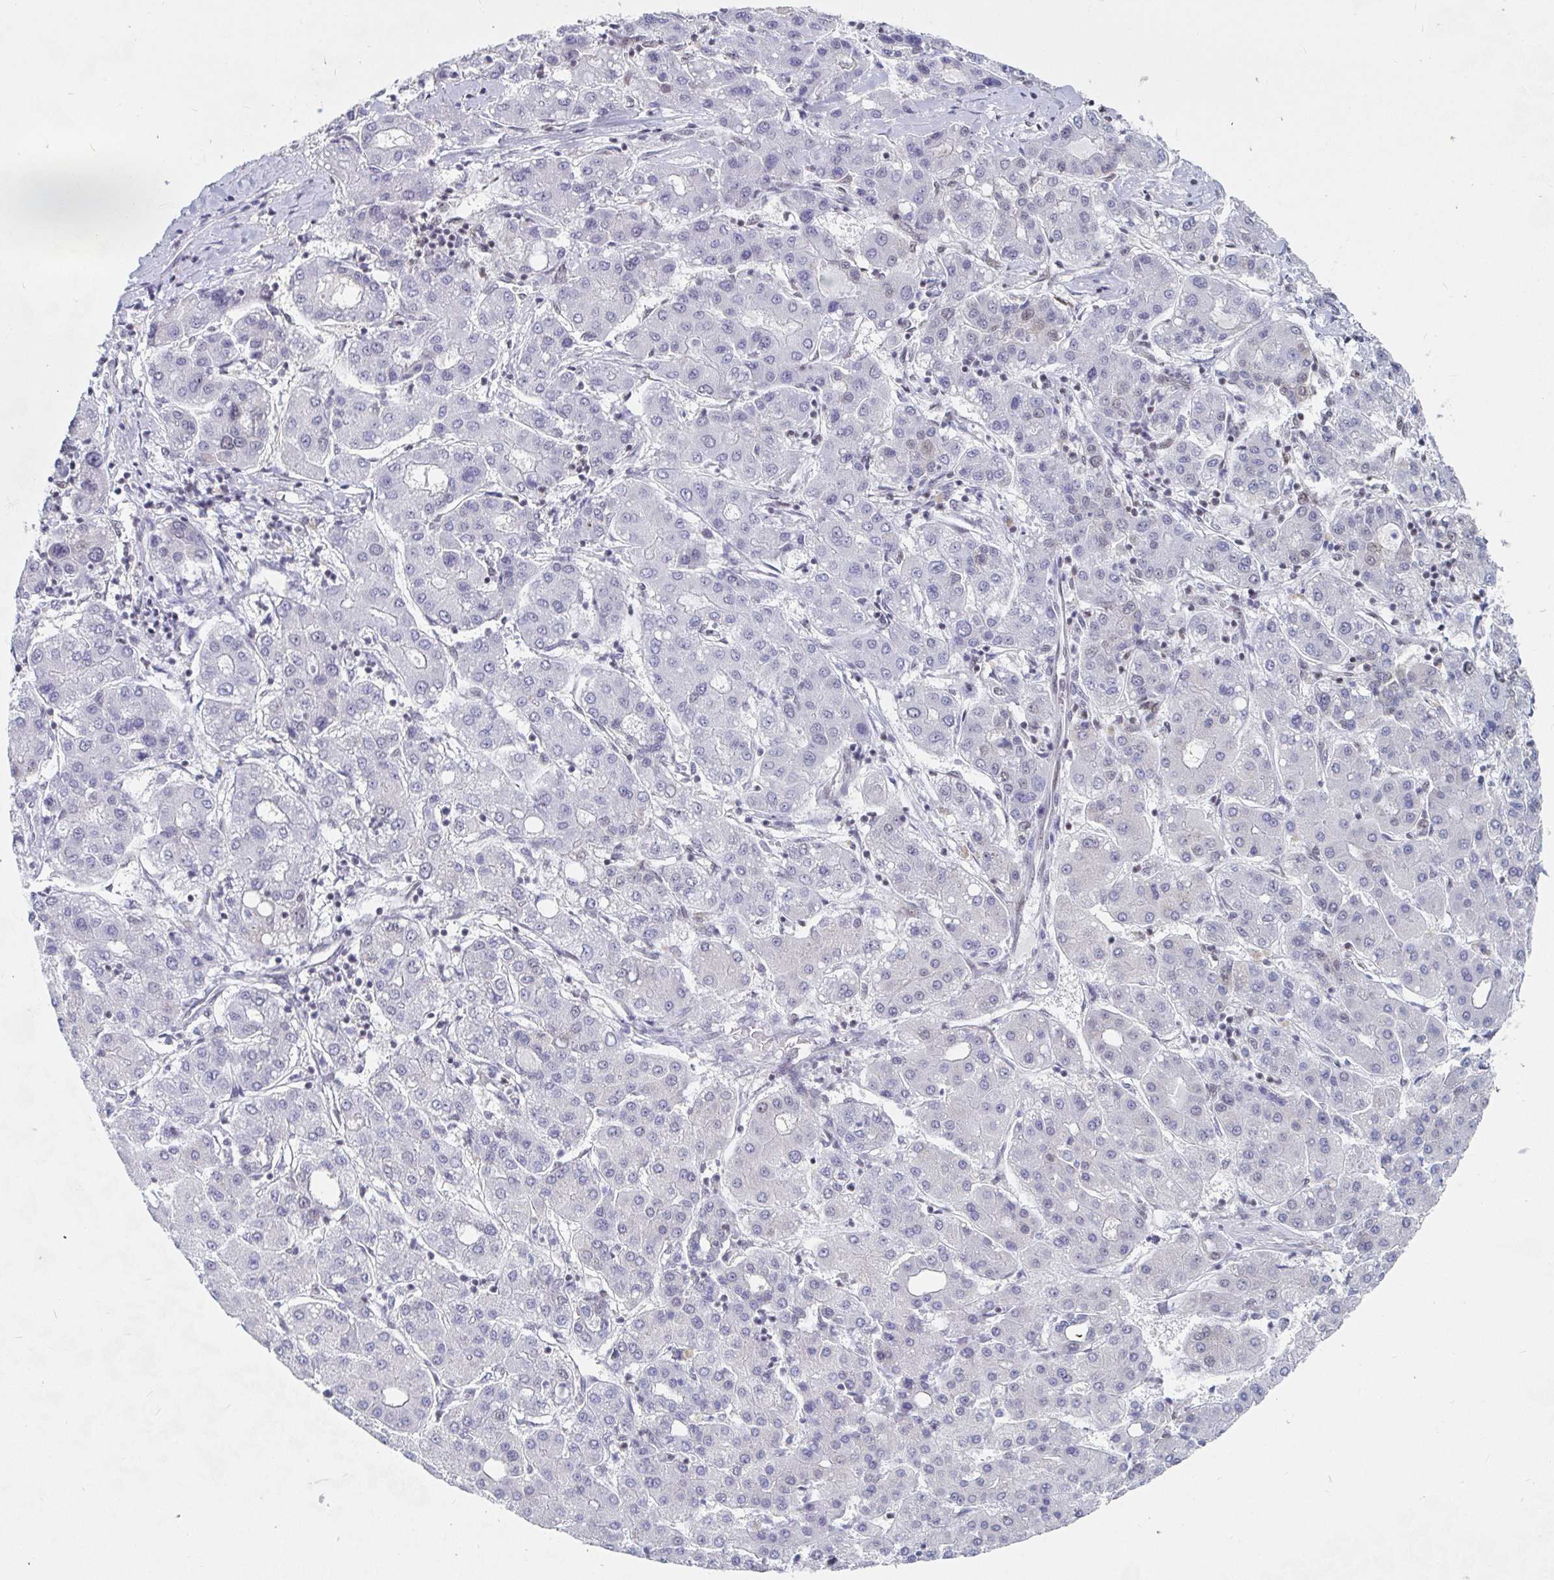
{"staining": {"intensity": "negative", "quantity": "none", "location": "none"}, "tissue": "liver cancer", "cell_type": "Tumor cells", "image_type": "cancer", "snomed": [{"axis": "morphology", "description": "Carcinoma, Hepatocellular, NOS"}, {"axis": "topography", "description": "Liver"}], "caption": "DAB (3,3'-diaminobenzidine) immunohistochemical staining of human liver cancer (hepatocellular carcinoma) demonstrates no significant staining in tumor cells. The staining is performed using DAB (3,3'-diaminobenzidine) brown chromogen with nuclei counter-stained in using hematoxylin.", "gene": "EWSR1", "patient": {"sex": "male", "age": 65}}